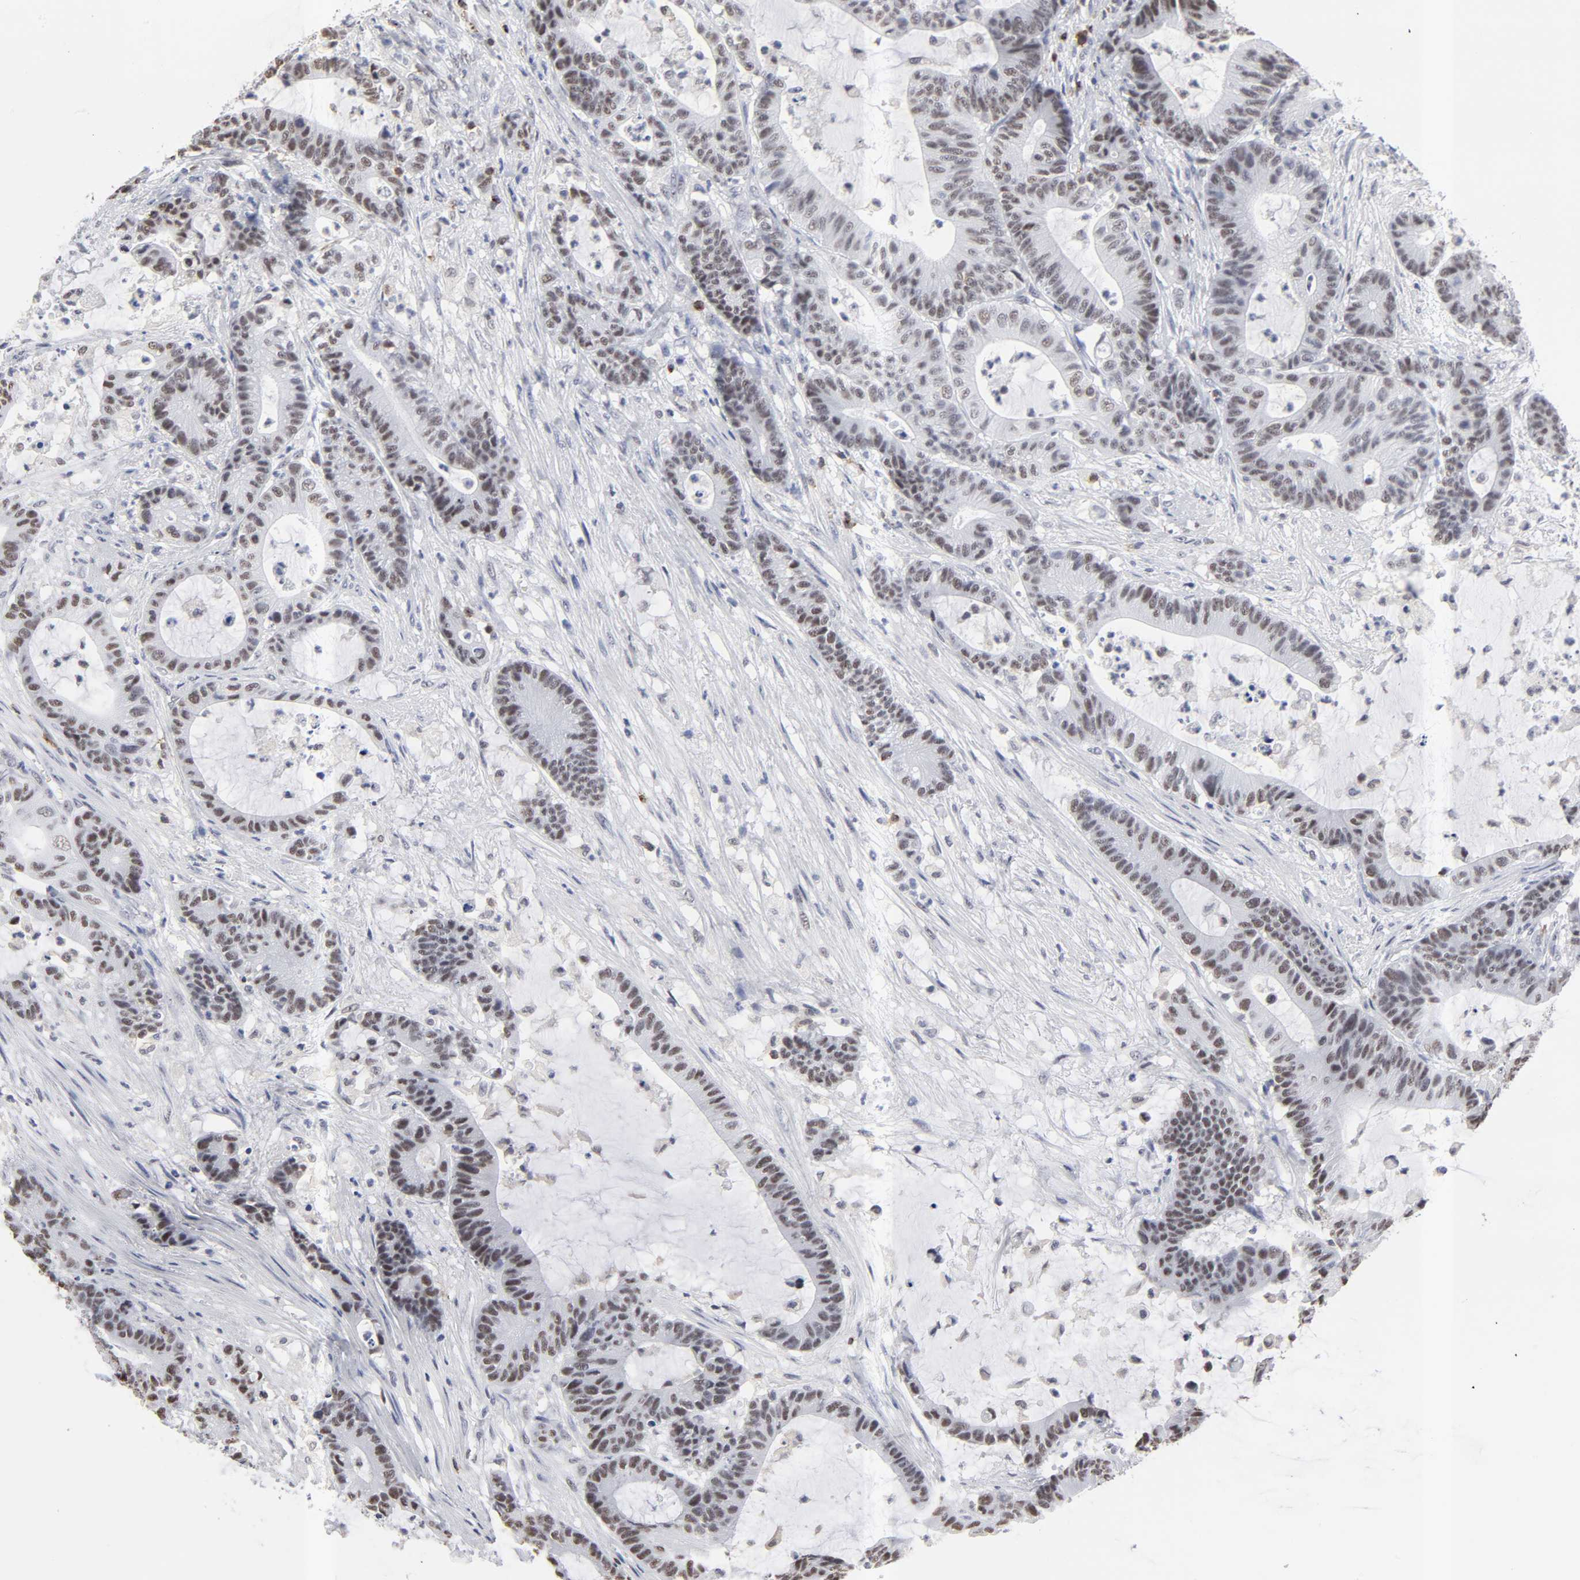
{"staining": {"intensity": "moderate", "quantity": "25%-75%", "location": "nuclear"}, "tissue": "colorectal cancer", "cell_type": "Tumor cells", "image_type": "cancer", "snomed": [{"axis": "morphology", "description": "Adenocarcinoma, NOS"}, {"axis": "topography", "description": "Colon"}], "caption": "Colorectal adenocarcinoma stained with a brown dye demonstrates moderate nuclear positive staining in approximately 25%-75% of tumor cells.", "gene": "CD2", "patient": {"sex": "female", "age": 84}}